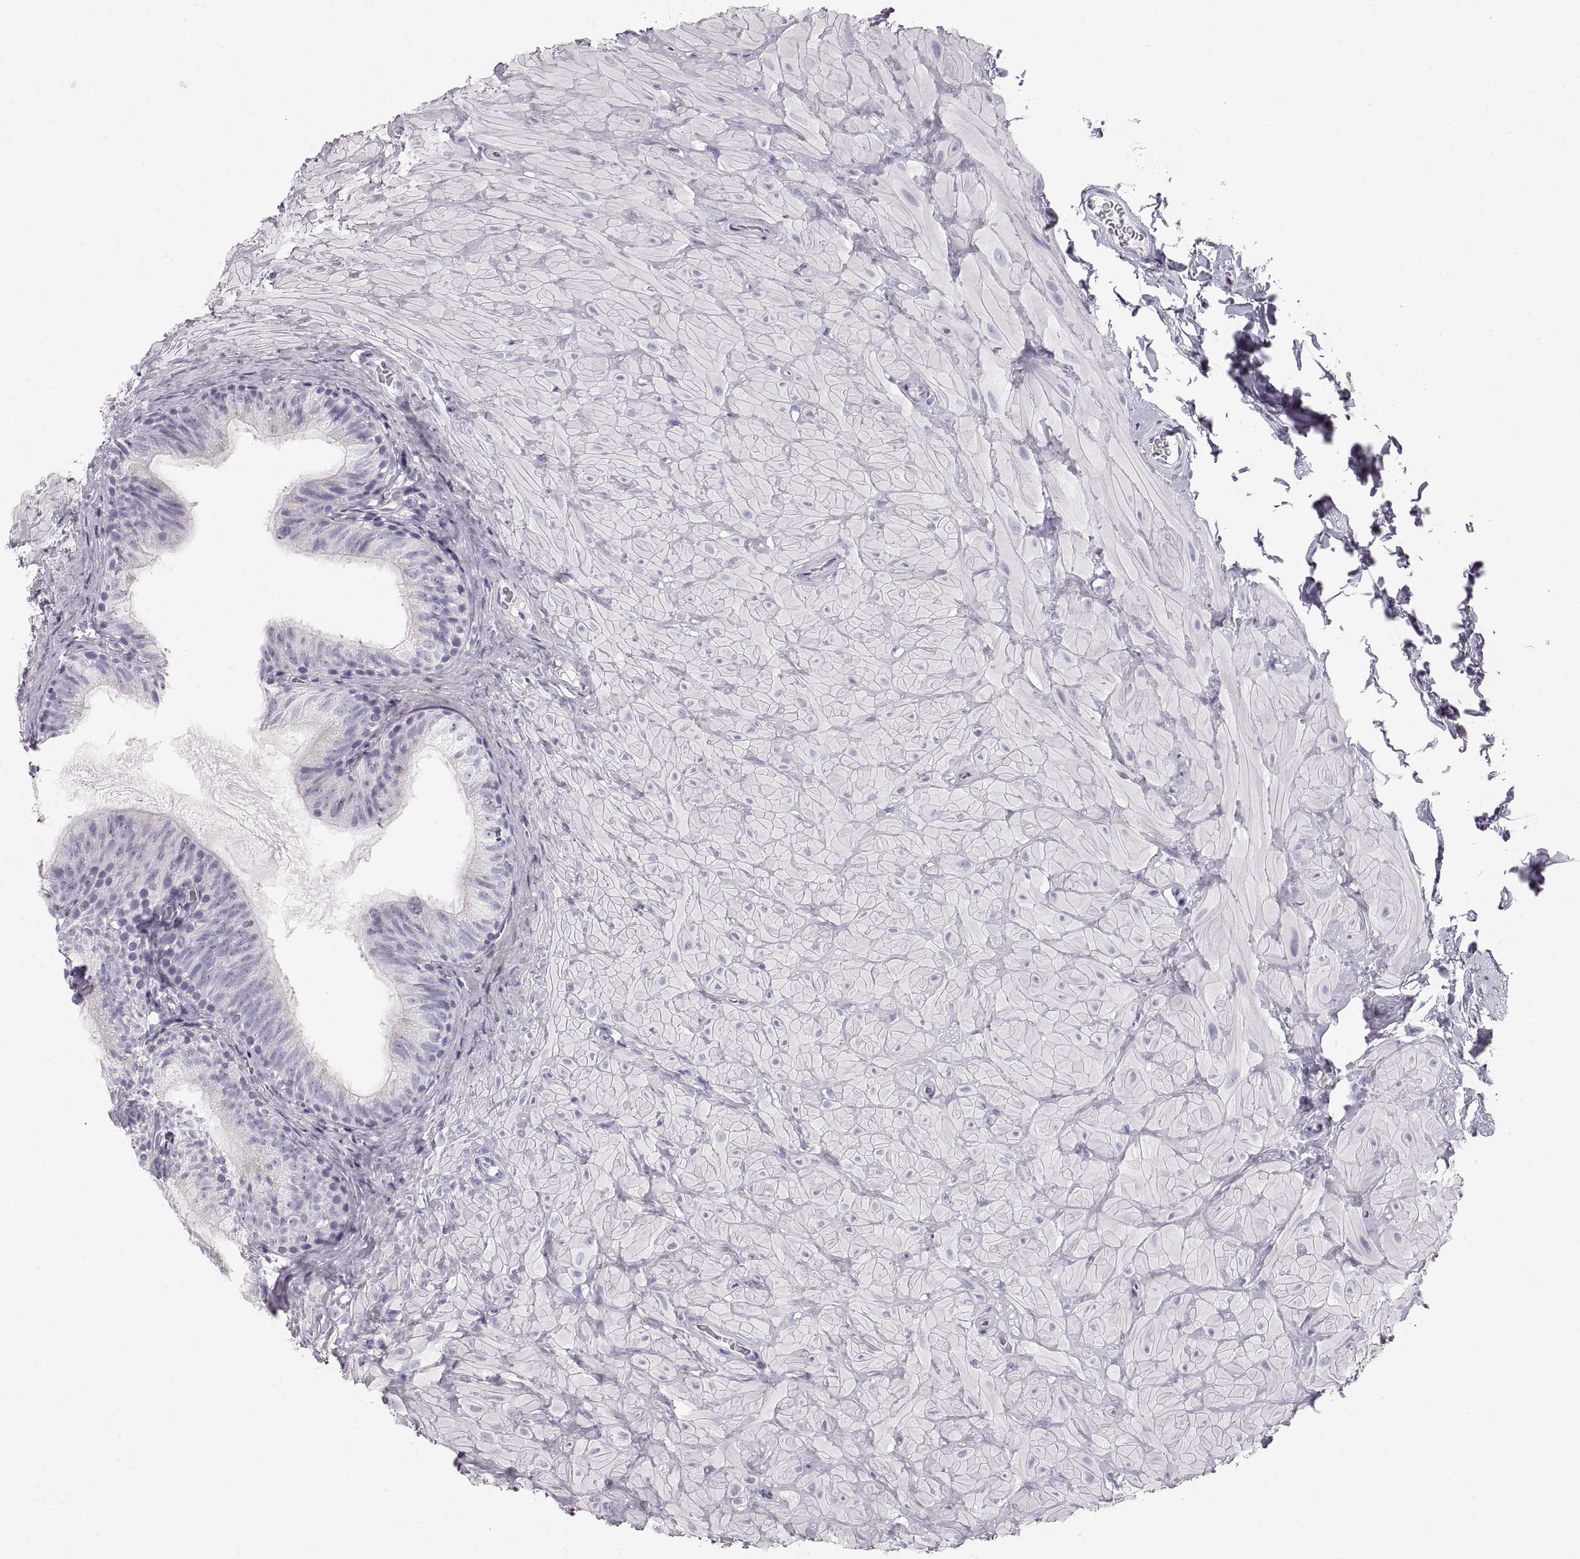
{"staining": {"intensity": "negative", "quantity": "none", "location": "none"}, "tissue": "epididymis", "cell_type": "Glandular cells", "image_type": "normal", "snomed": [{"axis": "morphology", "description": "Normal tissue, NOS"}, {"axis": "topography", "description": "Epididymis"}, {"axis": "topography", "description": "Vas deferens"}], "caption": "This is an IHC photomicrograph of normal epididymis. There is no staining in glandular cells.", "gene": "CRYAA", "patient": {"sex": "male", "age": 23}}